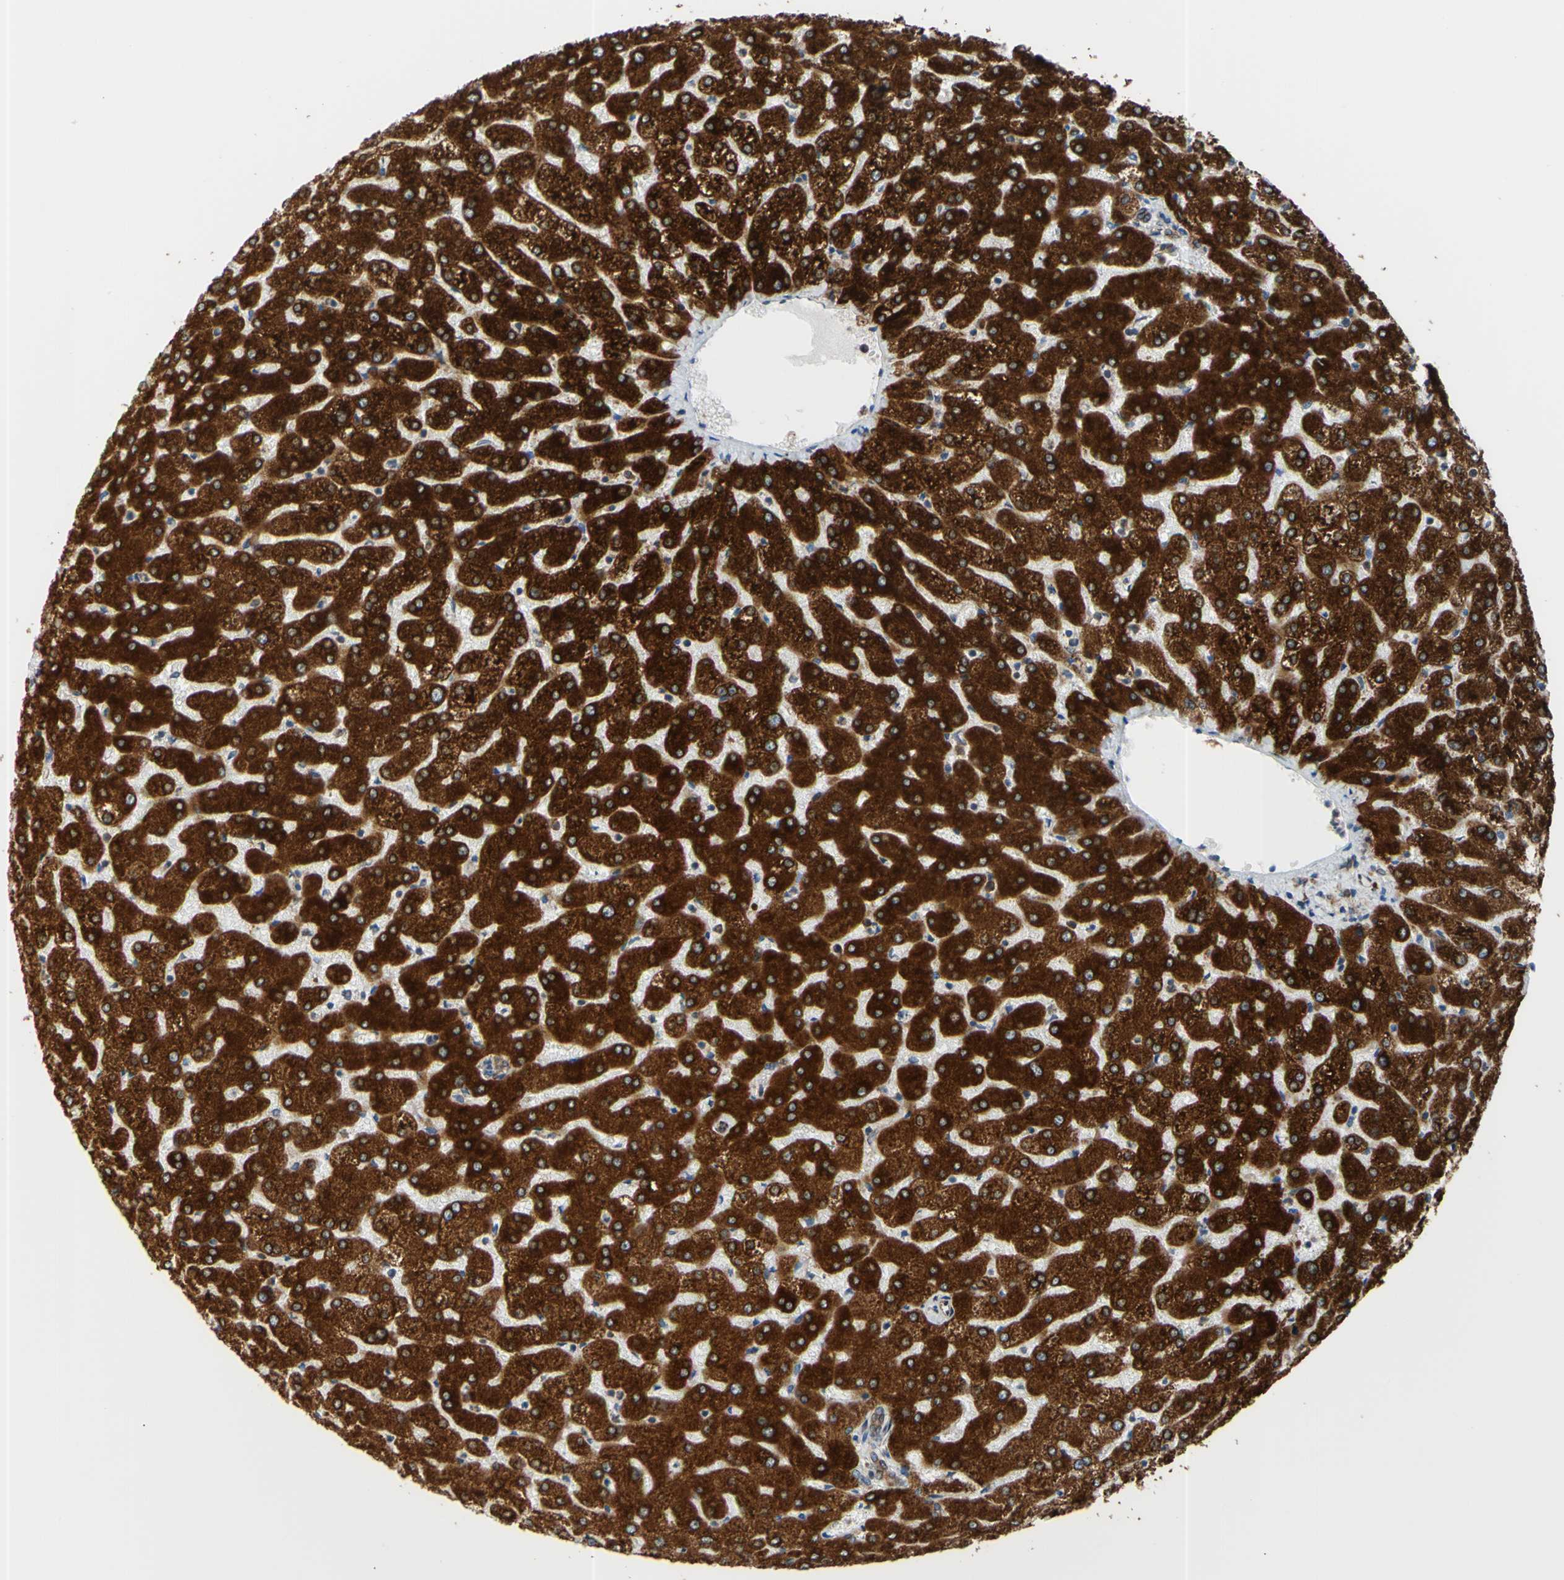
{"staining": {"intensity": "moderate", "quantity": ">75%", "location": "cytoplasmic/membranous"}, "tissue": "liver", "cell_type": "Cholangiocytes", "image_type": "normal", "snomed": [{"axis": "morphology", "description": "Normal tissue, NOS"}, {"axis": "topography", "description": "Liver"}], "caption": "Protein expression analysis of unremarkable liver shows moderate cytoplasmic/membranous expression in approximately >75% of cholangiocytes.", "gene": "MGST2", "patient": {"sex": "female", "age": 32}}